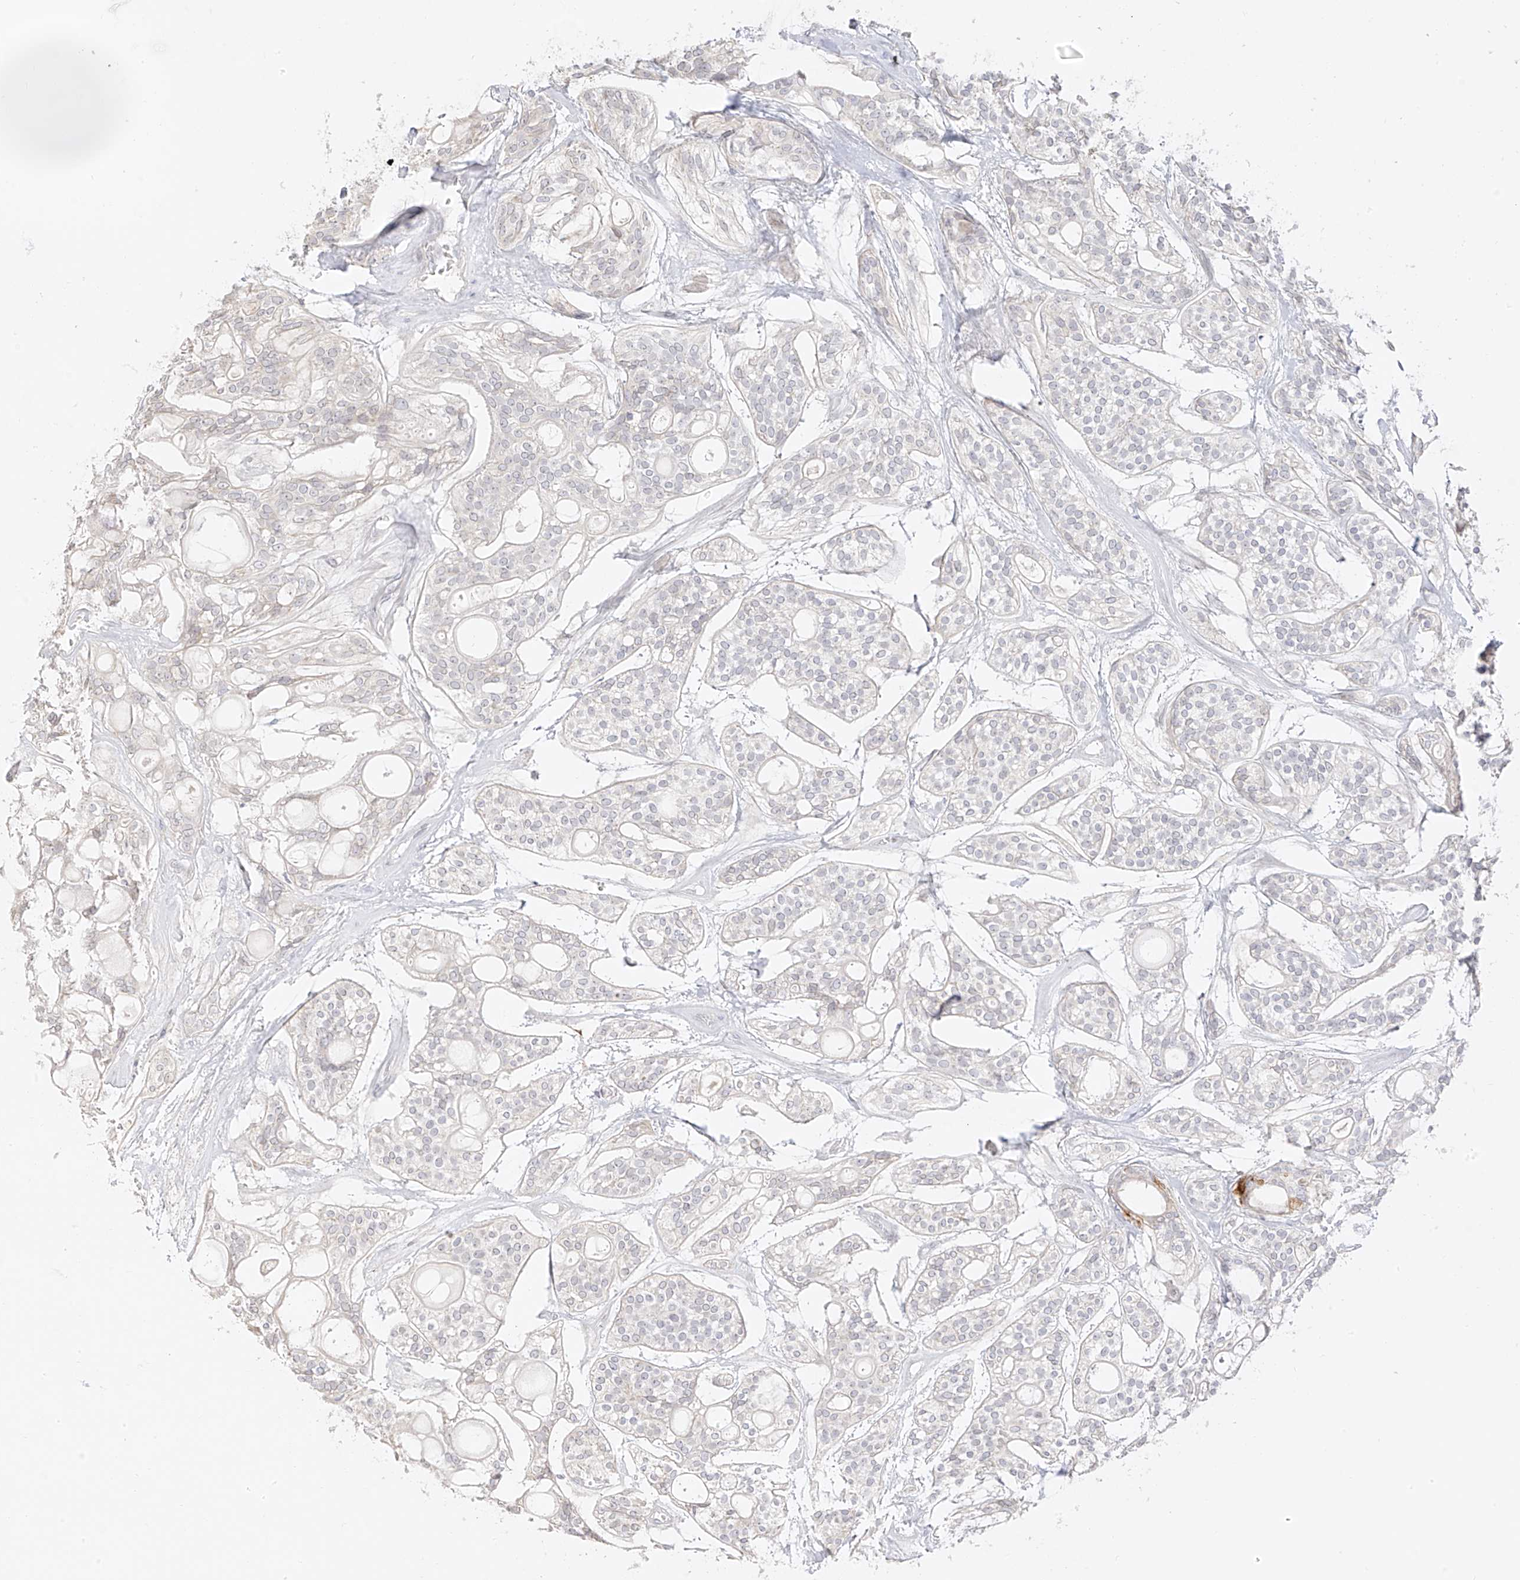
{"staining": {"intensity": "negative", "quantity": "none", "location": "none"}, "tissue": "head and neck cancer", "cell_type": "Tumor cells", "image_type": "cancer", "snomed": [{"axis": "morphology", "description": "Adenocarcinoma, NOS"}, {"axis": "topography", "description": "Head-Neck"}], "caption": "Tumor cells are negative for brown protein staining in head and neck cancer.", "gene": "DCDC2", "patient": {"sex": "male", "age": 66}}